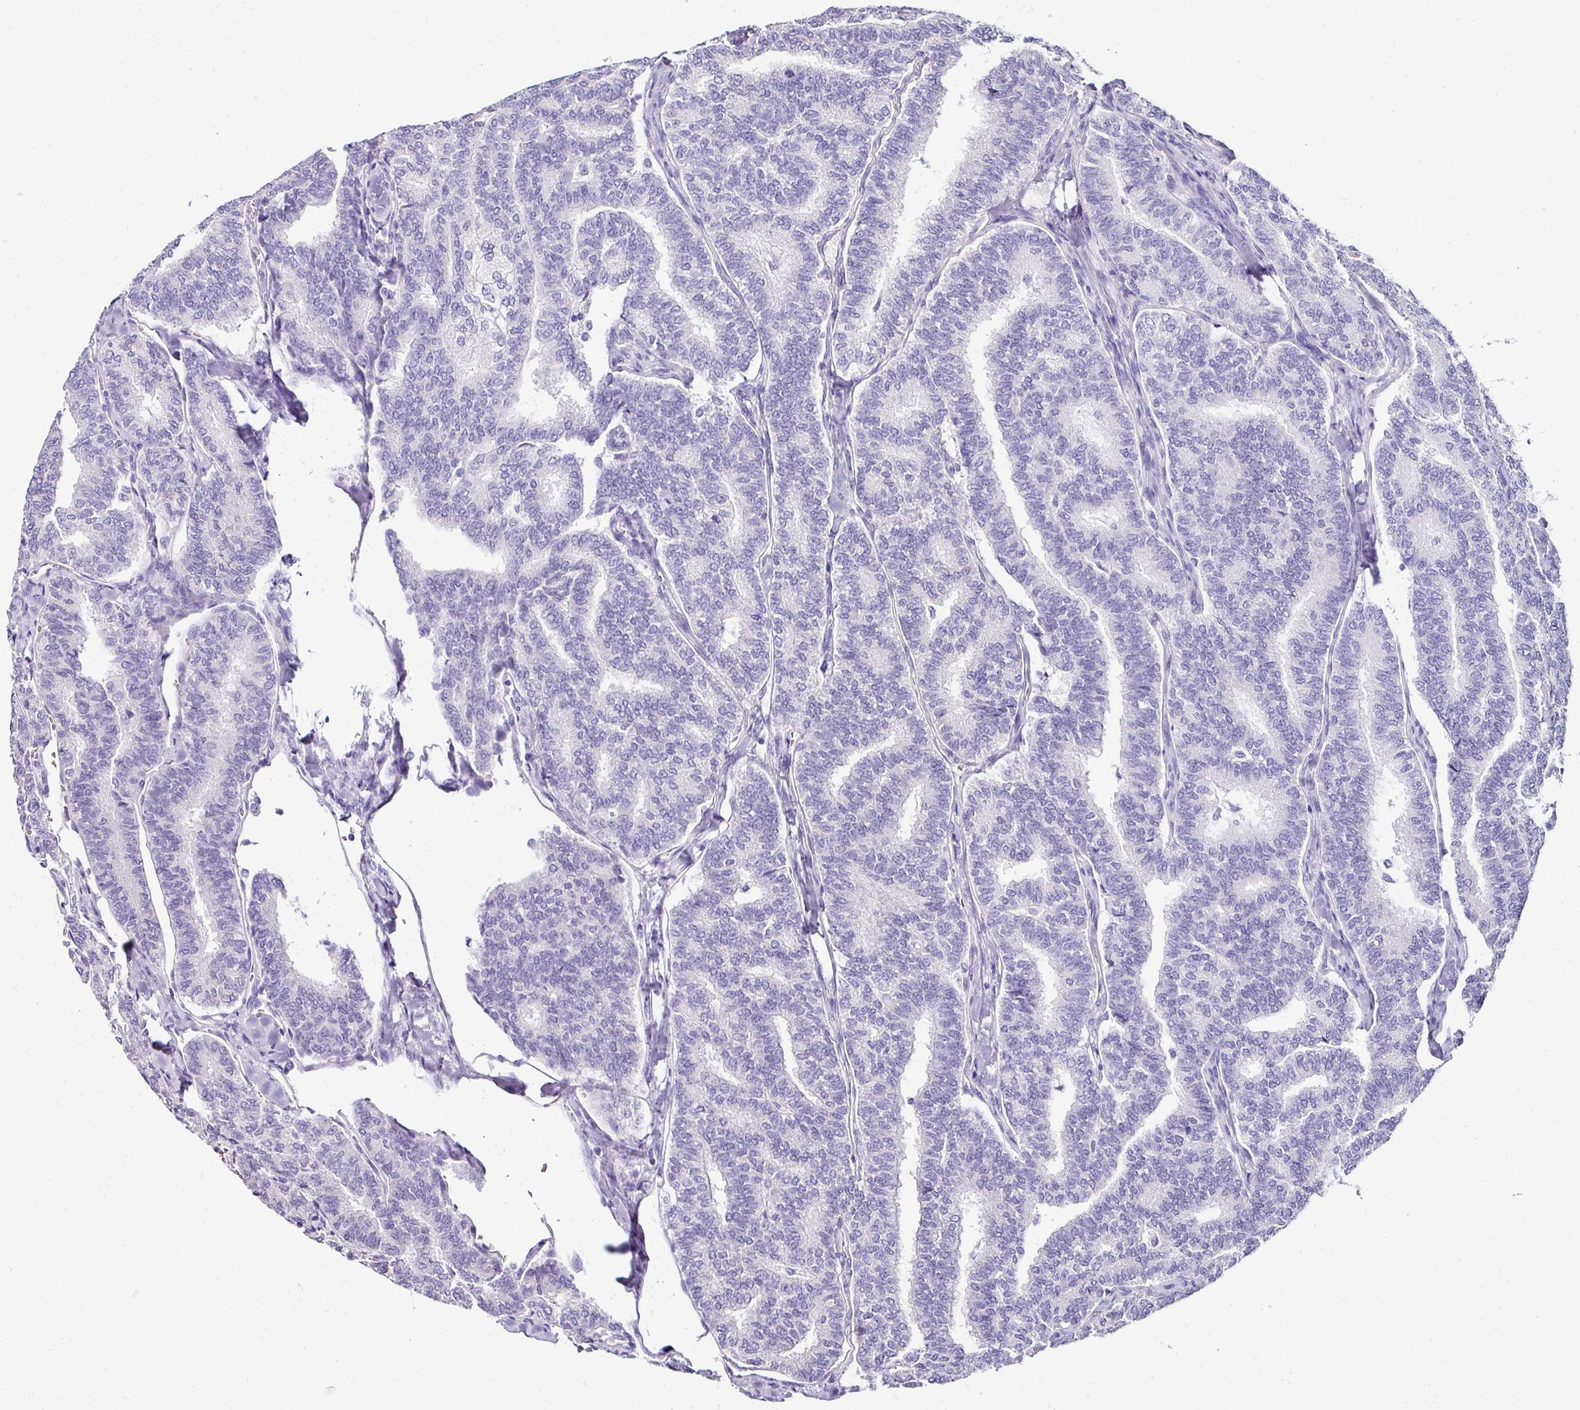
{"staining": {"intensity": "negative", "quantity": "none", "location": "none"}, "tissue": "thyroid cancer", "cell_type": "Tumor cells", "image_type": "cancer", "snomed": [{"axis": "morphology", "description": "Papillary adenocarcinoma, NOS"}, {"axis": "topography", "description": "Thyroid gland"}], "caption": "Photomicrograph shows no protein staining in tumor cells of thyroid cancer (papillary adenocarcinoma) tissue.", "gene": "NAPSA", "patient": {"sex": "female", "age": 35}}